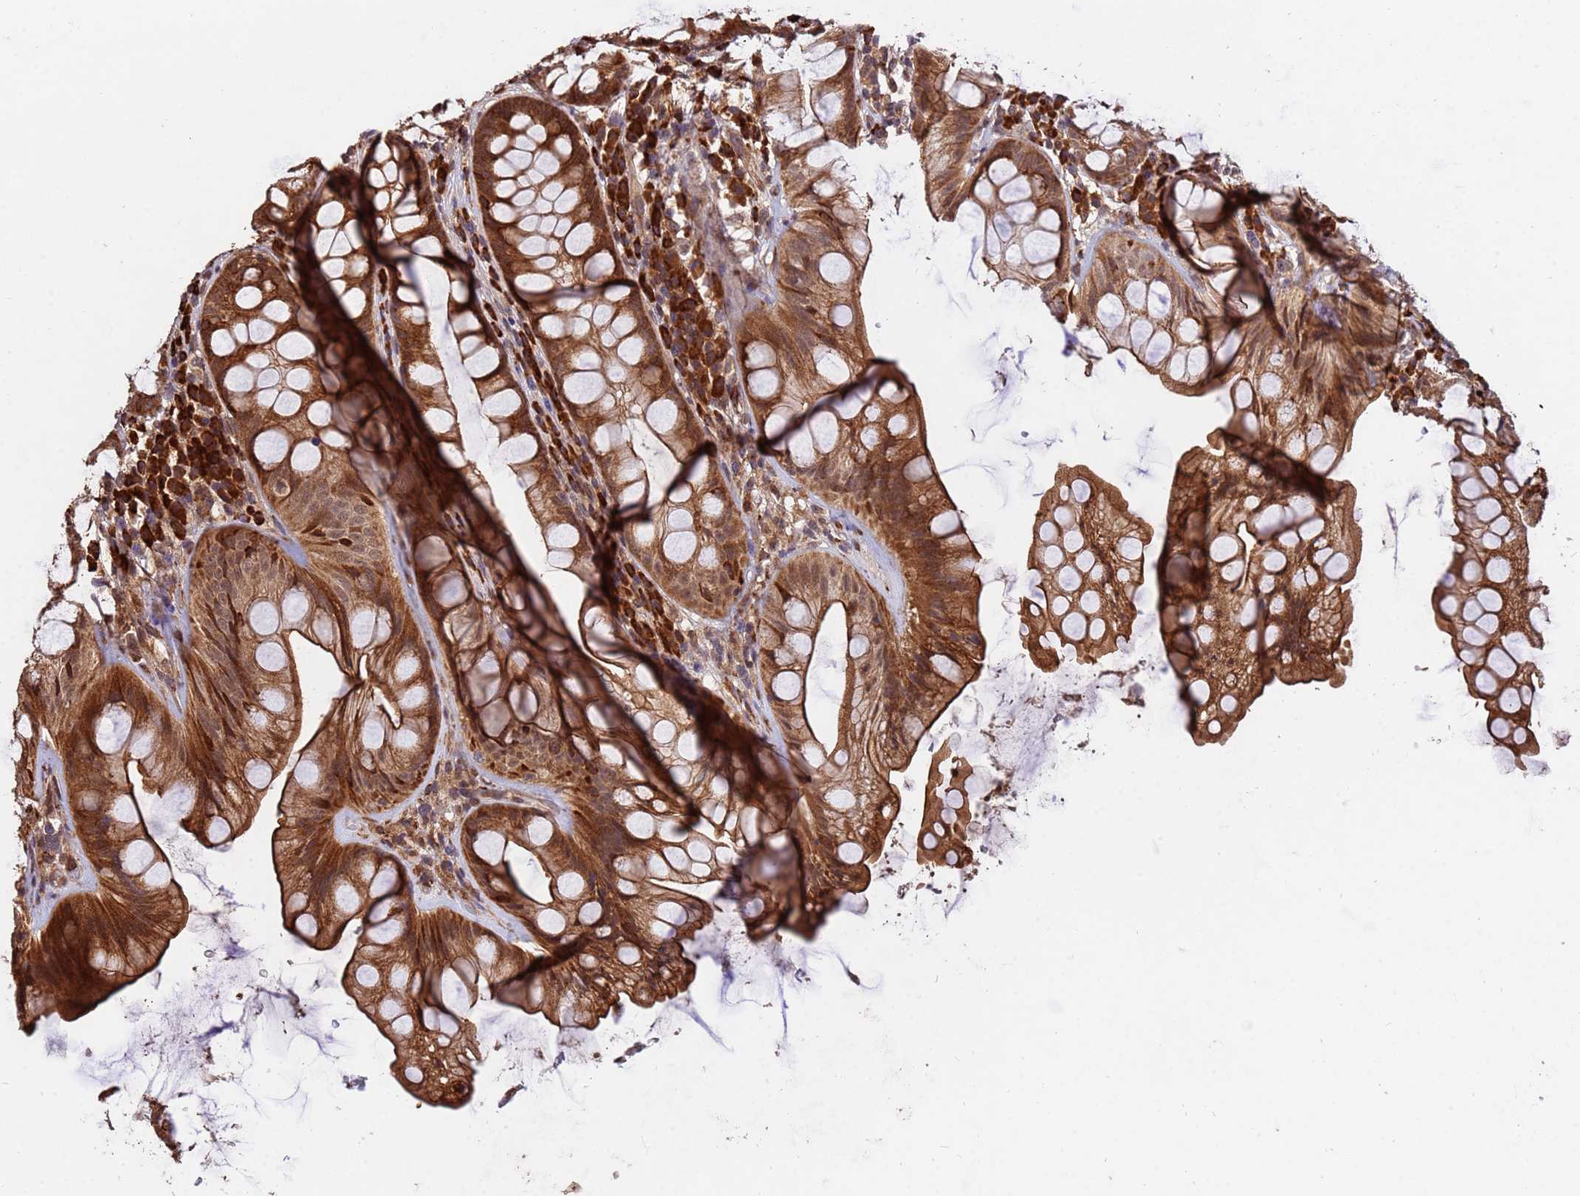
{"staining": {"intensity": "strong", "quantity": ">75%", "location": "cytoplasmic/membranous,nuclear"}, "tissue": "rectum", "cell_type": "Glandular cells", "image_type": "normal", "snomed": [{"axis": "morphology", "description": "Normal tissue, NOS"}, {"axis": "topography", "description": "Rectum"}], "caption": "Rectum stained for a protein displays strong cytoplasmic/membranous,nuclear positivity in glandular cells. Nuclei are stained in blue.", "gene": "ZNF619", "patient": {"sex": "male", "age": 74}}